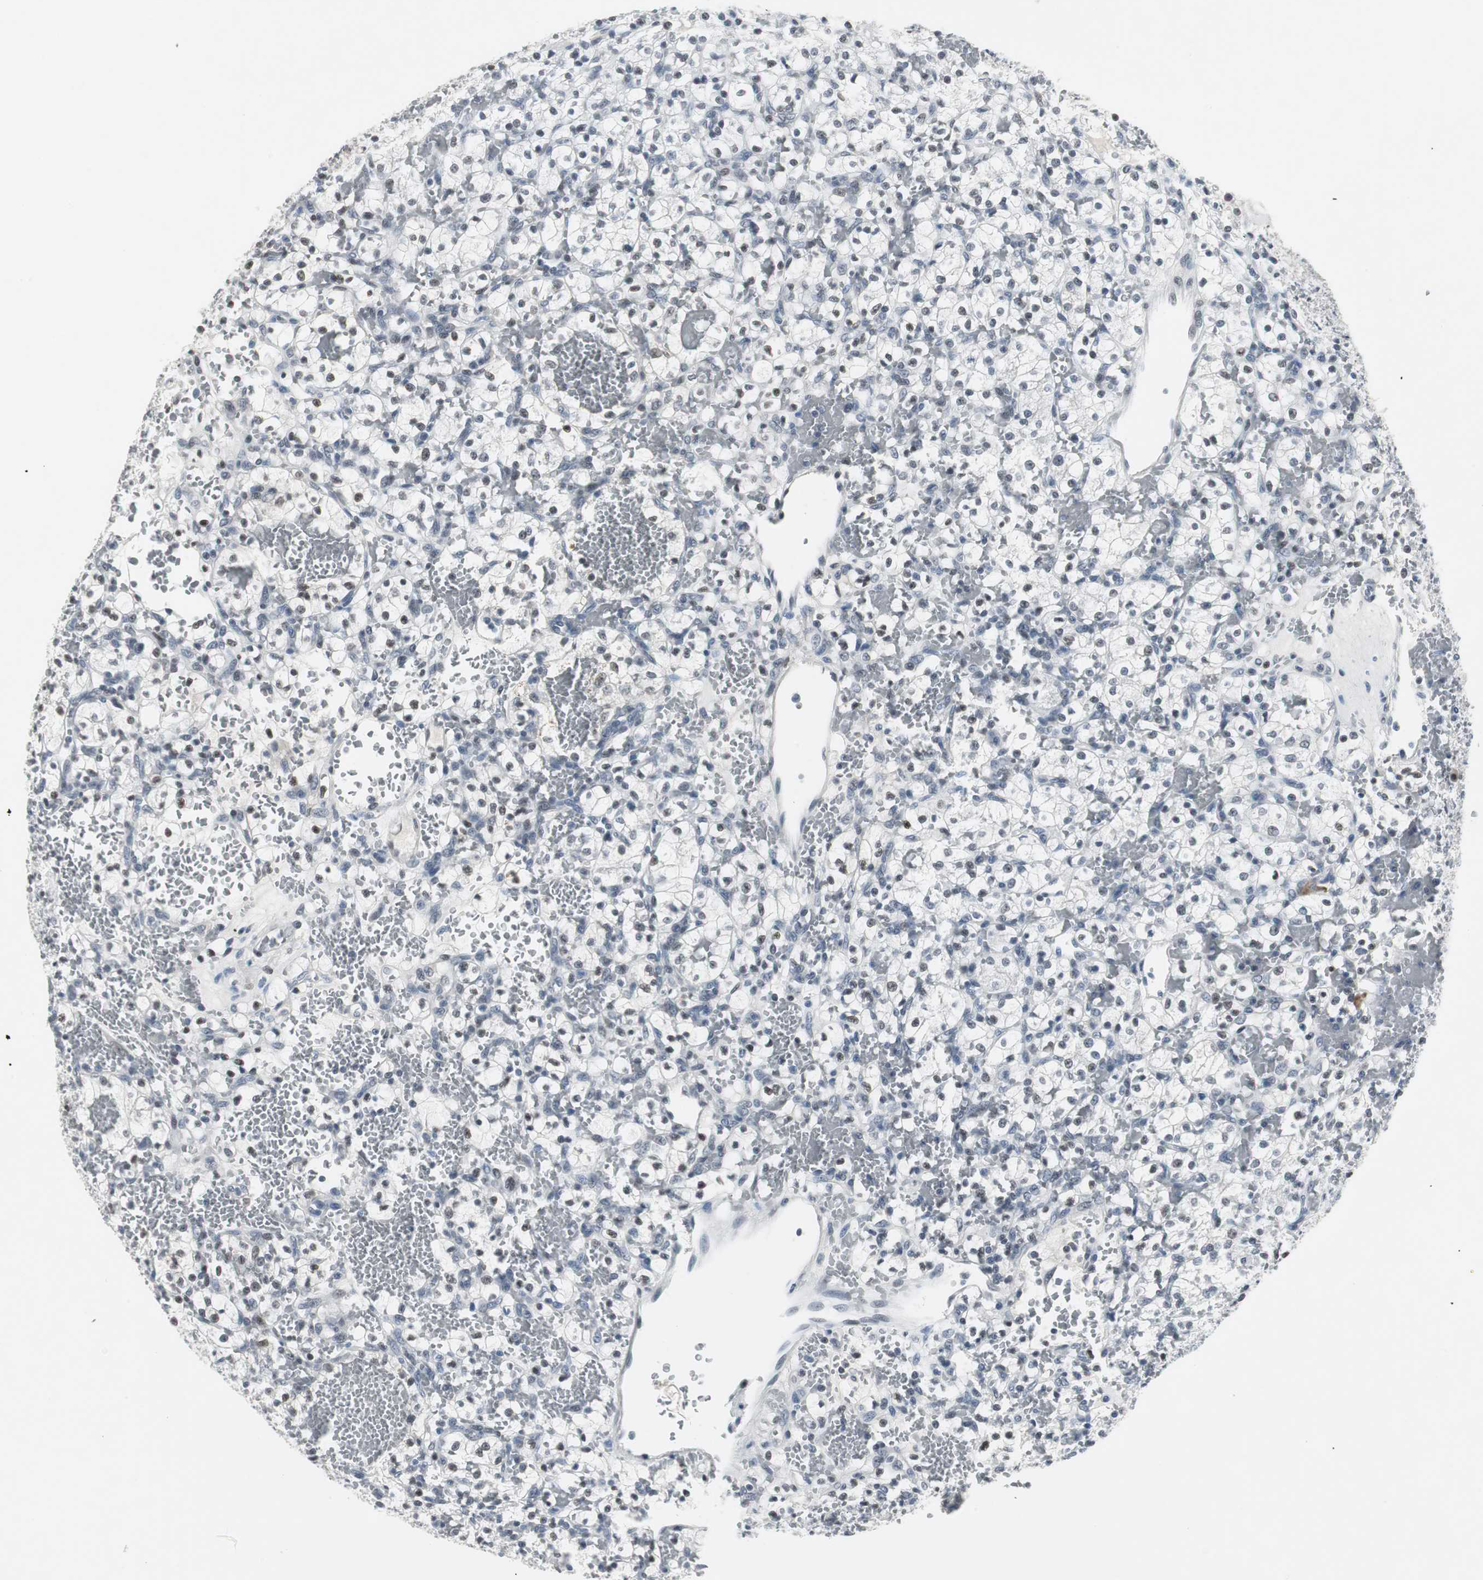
{"staining": {"intensity": "moderate", "quantity": "25%-75%", "location": "nuclear"}, "tissue": "renal cancer", "cell_type": "Tumor cells", "image_type": "cancer", "snomed": [{"axis": "morphology", "description": "Adenocarcinoma, NOS"}, {"axis": "topography", "description": "Kidney"}], "caption": "Immunohistochemistry (IHC) photomicrograph of human renal adenocarcinoma stained for a protein (brown), which shows medium levels of moderate nuclear staining in approximately 25%-75% of tumor cells.", "gene": "ELK1", "patient": {"sex": "female", "age": 60}}